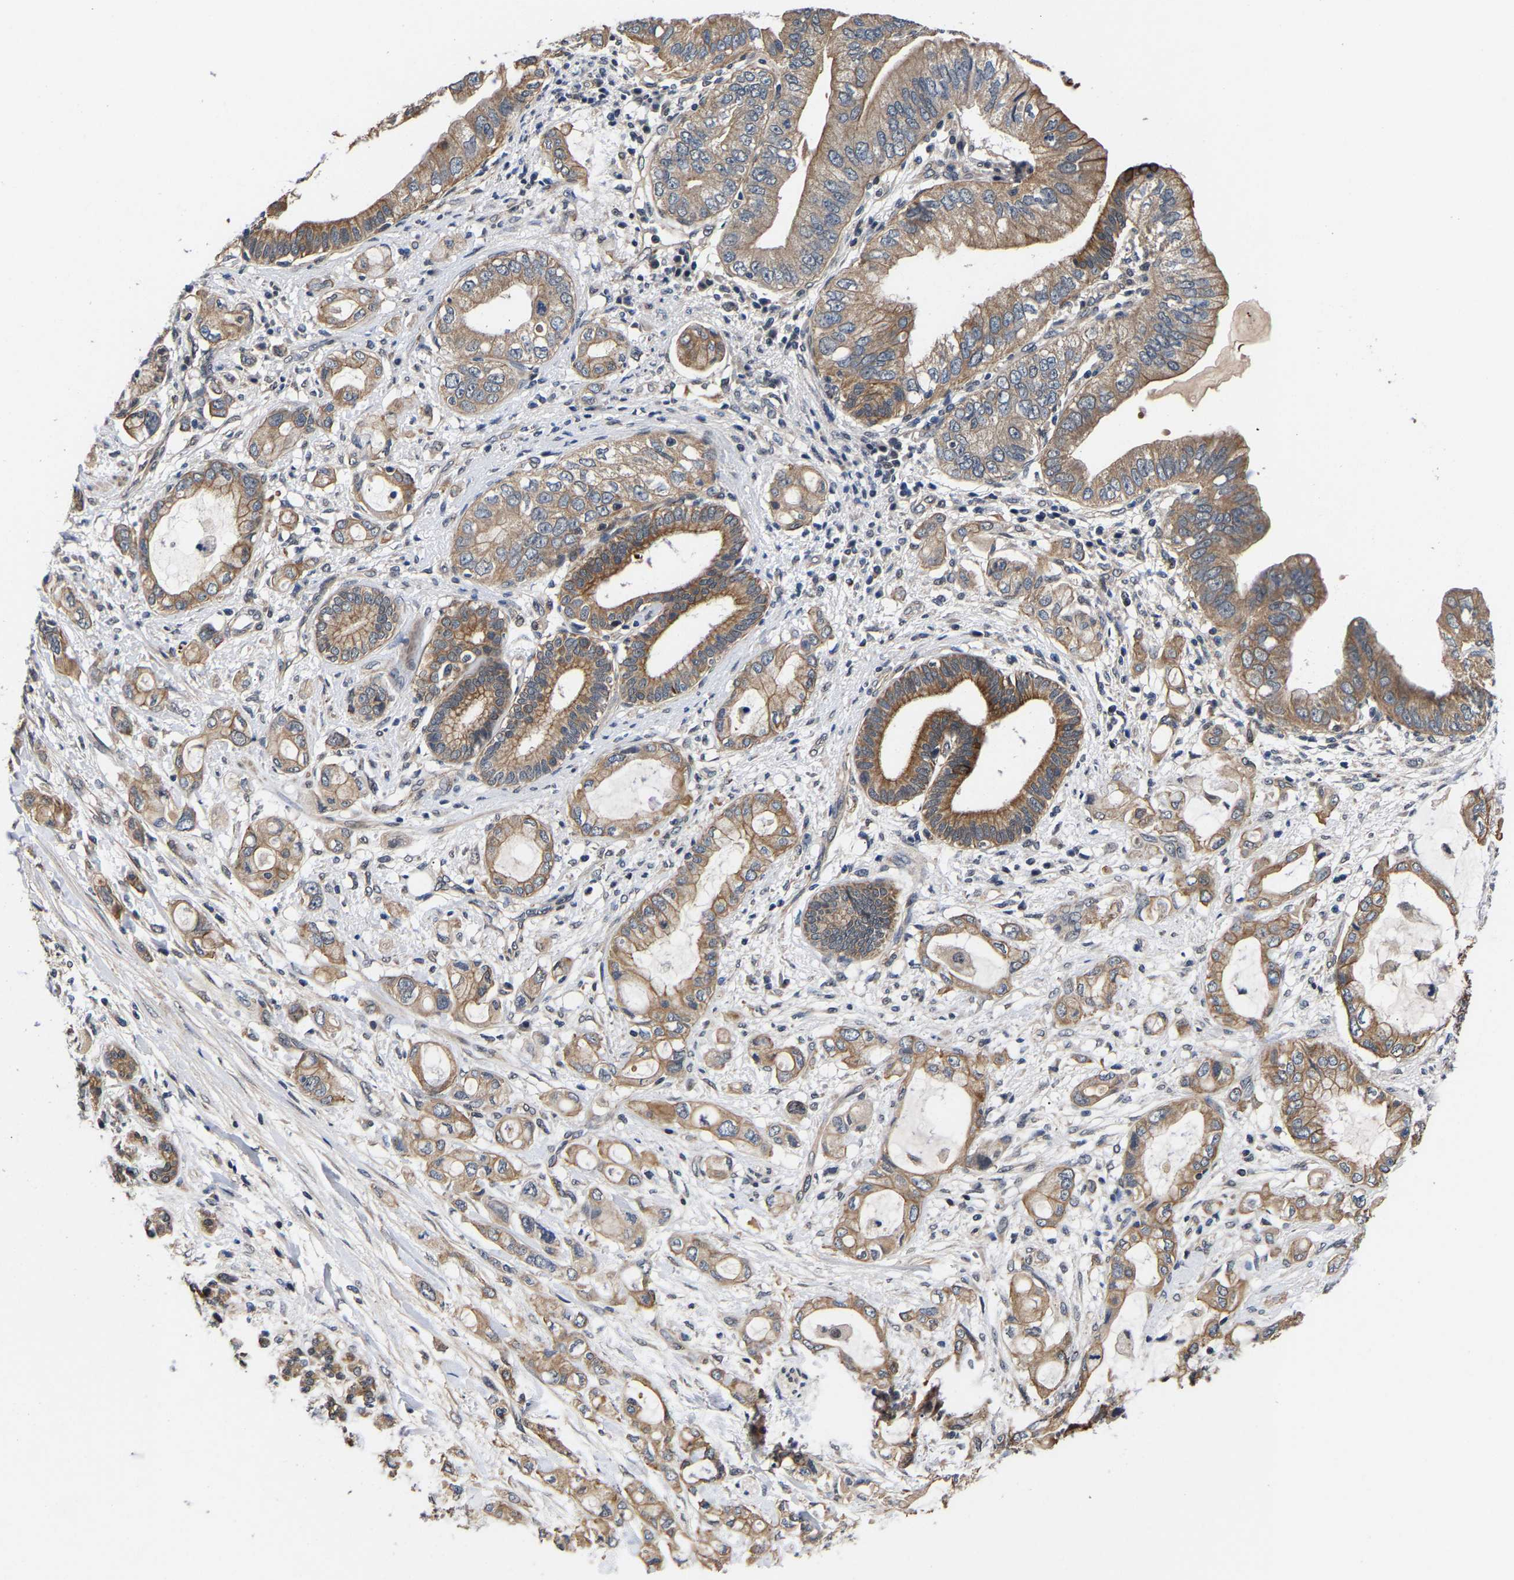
{"staining": {"intensity": "moderate", "quantity": ">75%", "location": "cytoplasmic/membranous"}, "tissue": "pancreatic cancer", "cell_type": "Tumor cells", "image_type": "cancer", "snomed": [{"axis": "morphology", "description": "Adenocarcinoma, NOS"}, {"axis": "topography", "description": "Pancreas"}], "caption": "Human pancreatic adenocarcinoma stained for a protein (brown) demonstrates moderate cytoplasmic/membranous positive expression in approximately >75% of tumor cells.", "gene": "METTL16", "patient": {"sex": "female", "age": 56}}